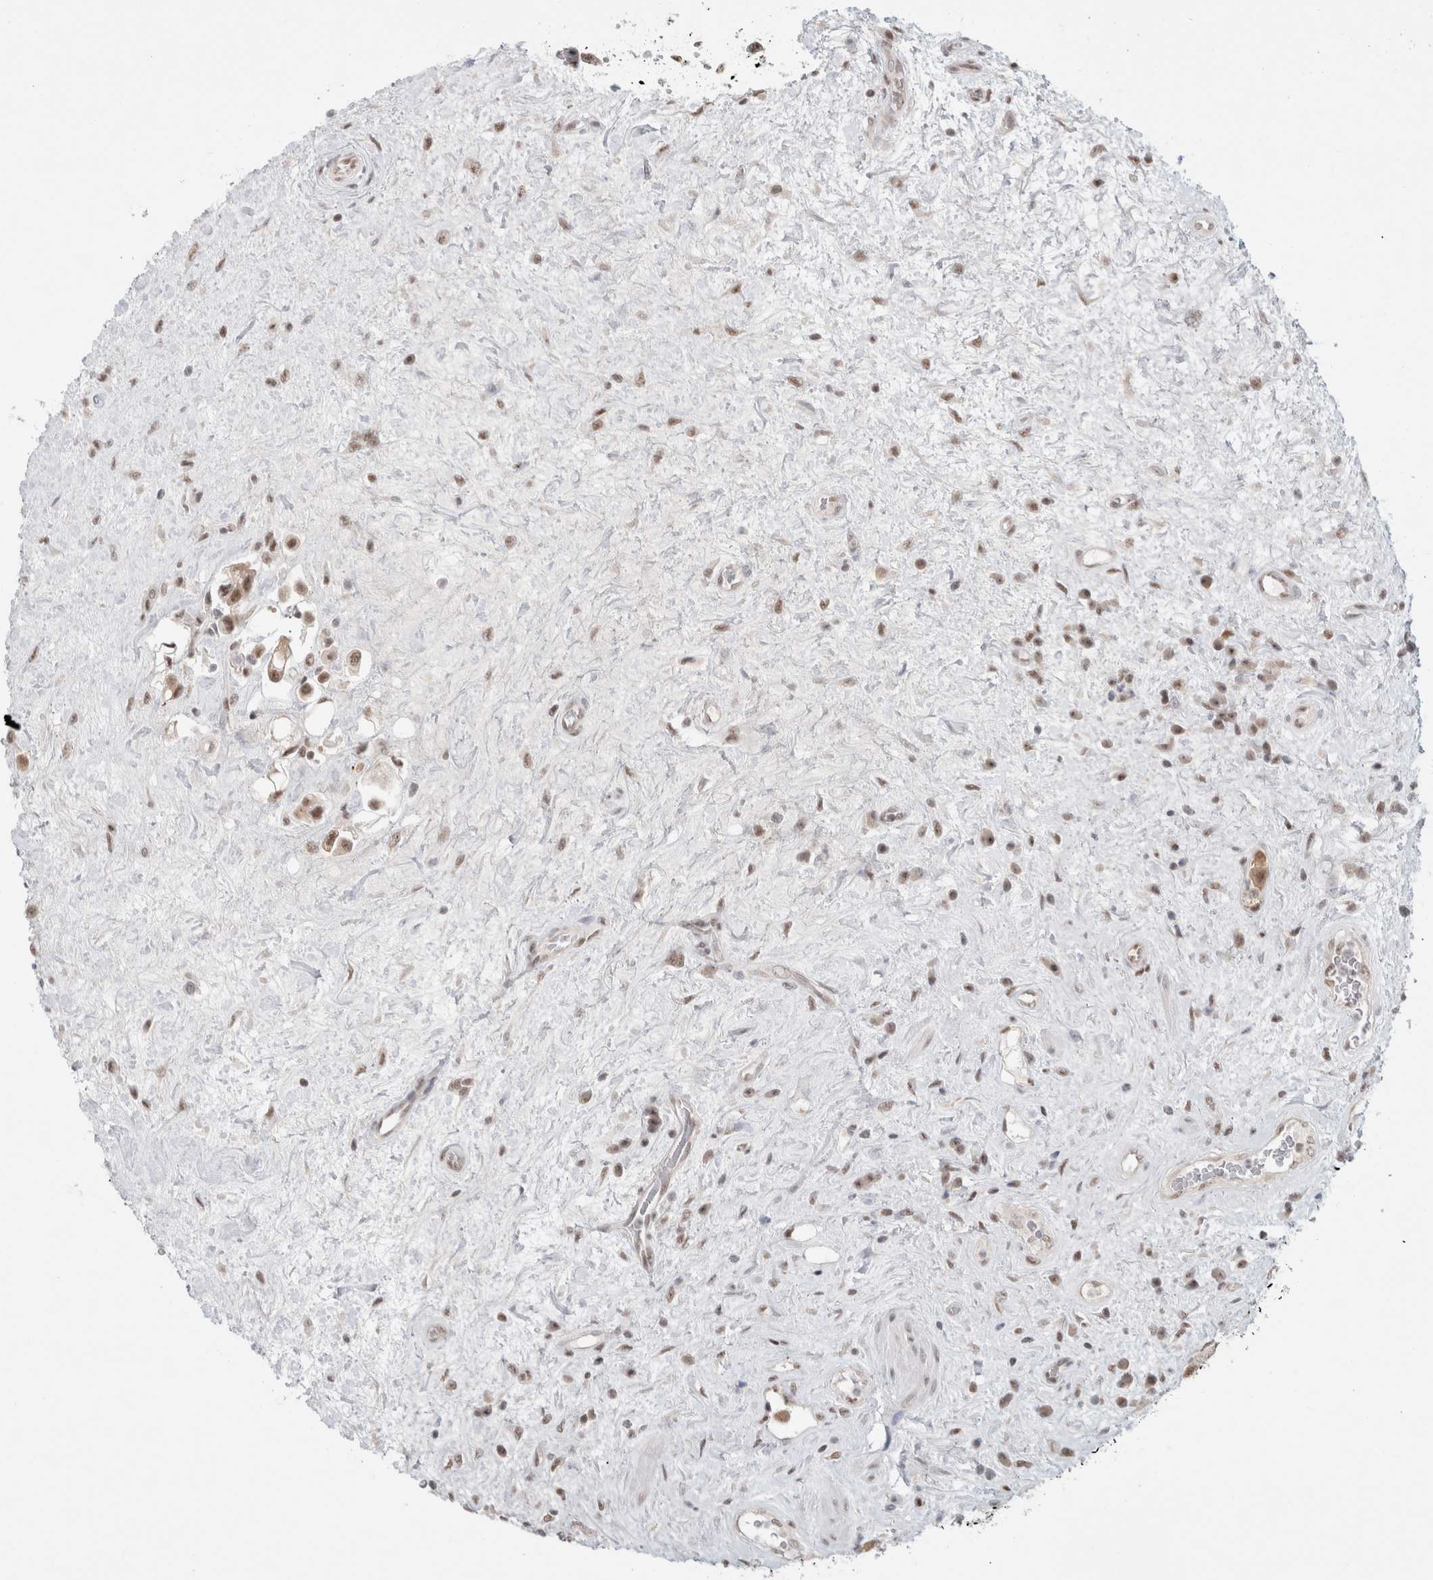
{"staining": {"intensity": "moderate", "quantity": ">75%", "location": "nuclear"}, "tissue": "urothelial cancer", "cell_type": "Tumor cells", "image_type": "cancer", "snomed": [{"axis": "morphology", "description": "Urothelial carcinoma, High grade"}, {"axis": "topography", "description": "Urinary bladder"}], "caption": "Human high-grade urothelial carcinoma stained with a protein marker shows moderate staining in tumor cells.", "gene": "TRMT12", "patient": {"sex": "male", "age": 50}}